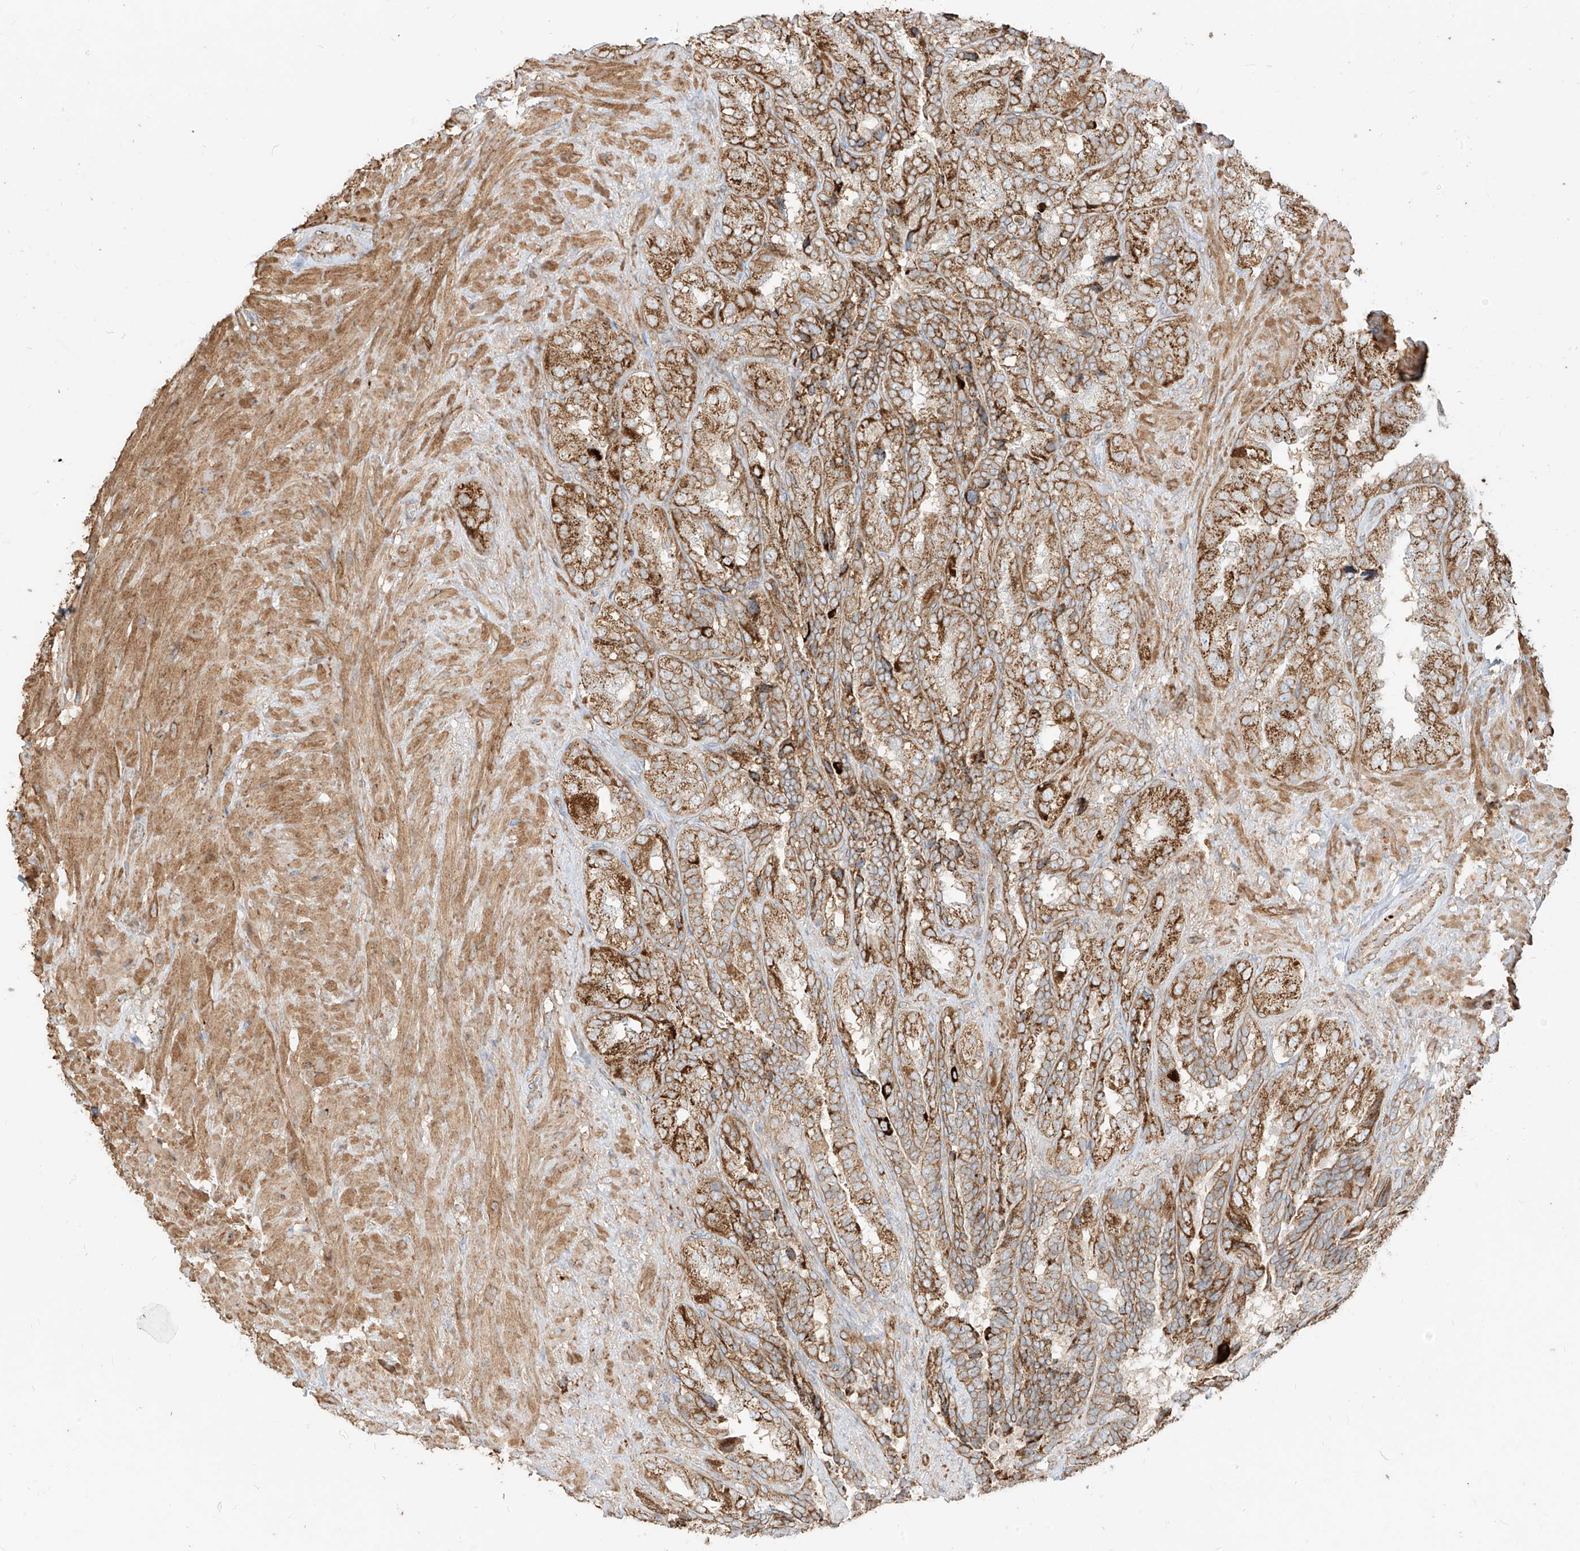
{"staining": {"intensity": "moderate", "quantity": ">75%", "location": "cytoplasmic/membranous"}, "tissue": "seminal vesicle", "cell_type": "Glandular cells", "image_type": "normal", "snomed": [{"axis": "morphology", "description": "Normal tissue, NOS"}, {"axis": "topography", "description": "Seminal veicle"}, {"axis": "topography", "description": "Peripheral nerve tissue"}], "caption": "An immunohistochemistry photomicrograph of benign tissue is shown. Protein staining in brown highlights moderate cytoplasmic/membranous positivity in seminal vesicle within glandular cells.", "gene": "PLCL1", "patient": {"sex": "male", "age": 63}}